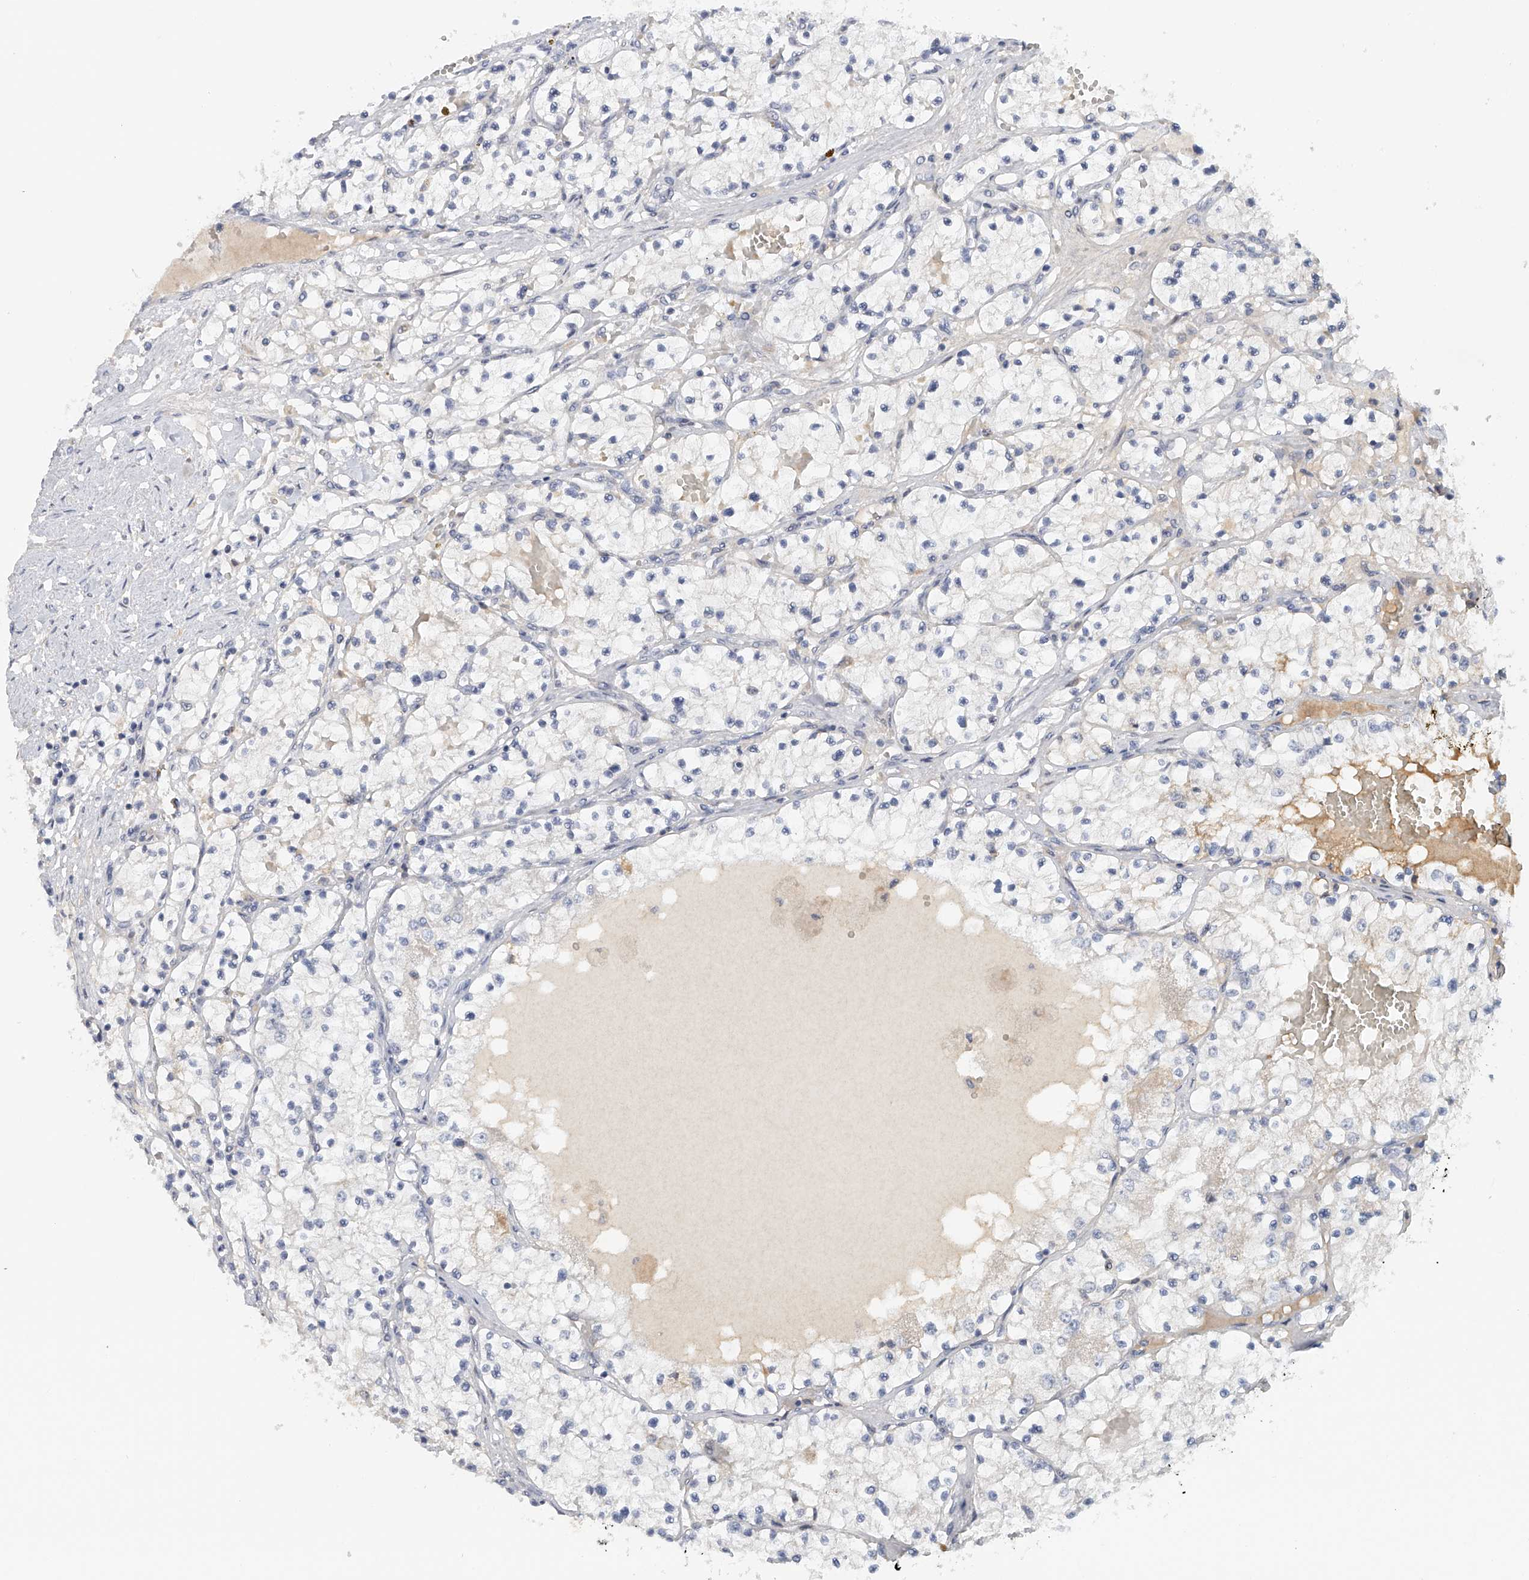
{"staining": {"intensity": "negative", "quantity": "none", "location": "none"}, "tissue": "renal cancer", "cell_type": "Tumor cells", "image_type": "cancer", "snomed": [{"axis": "morphology", "description": "Normal tissue, NOS"}, {"axis": "morphology", "description": "Adenocarcinoma, NOS"}, {"axis": "topography", "description": "Kidney"}], "caption": "This image is of renal adenocarcinoma stained with immunohistochemistry to label a protein in brown with the nuclei are counter-stained blue. There is no expression in tumor cells. The staining was performed using DAB to visualize the protein expression in brown, while the nuclei were stained in blue with hematoxylin (Magnification: 20x).", "gene": "DDX43", "patient": {"sex": "male", "age": 68}}